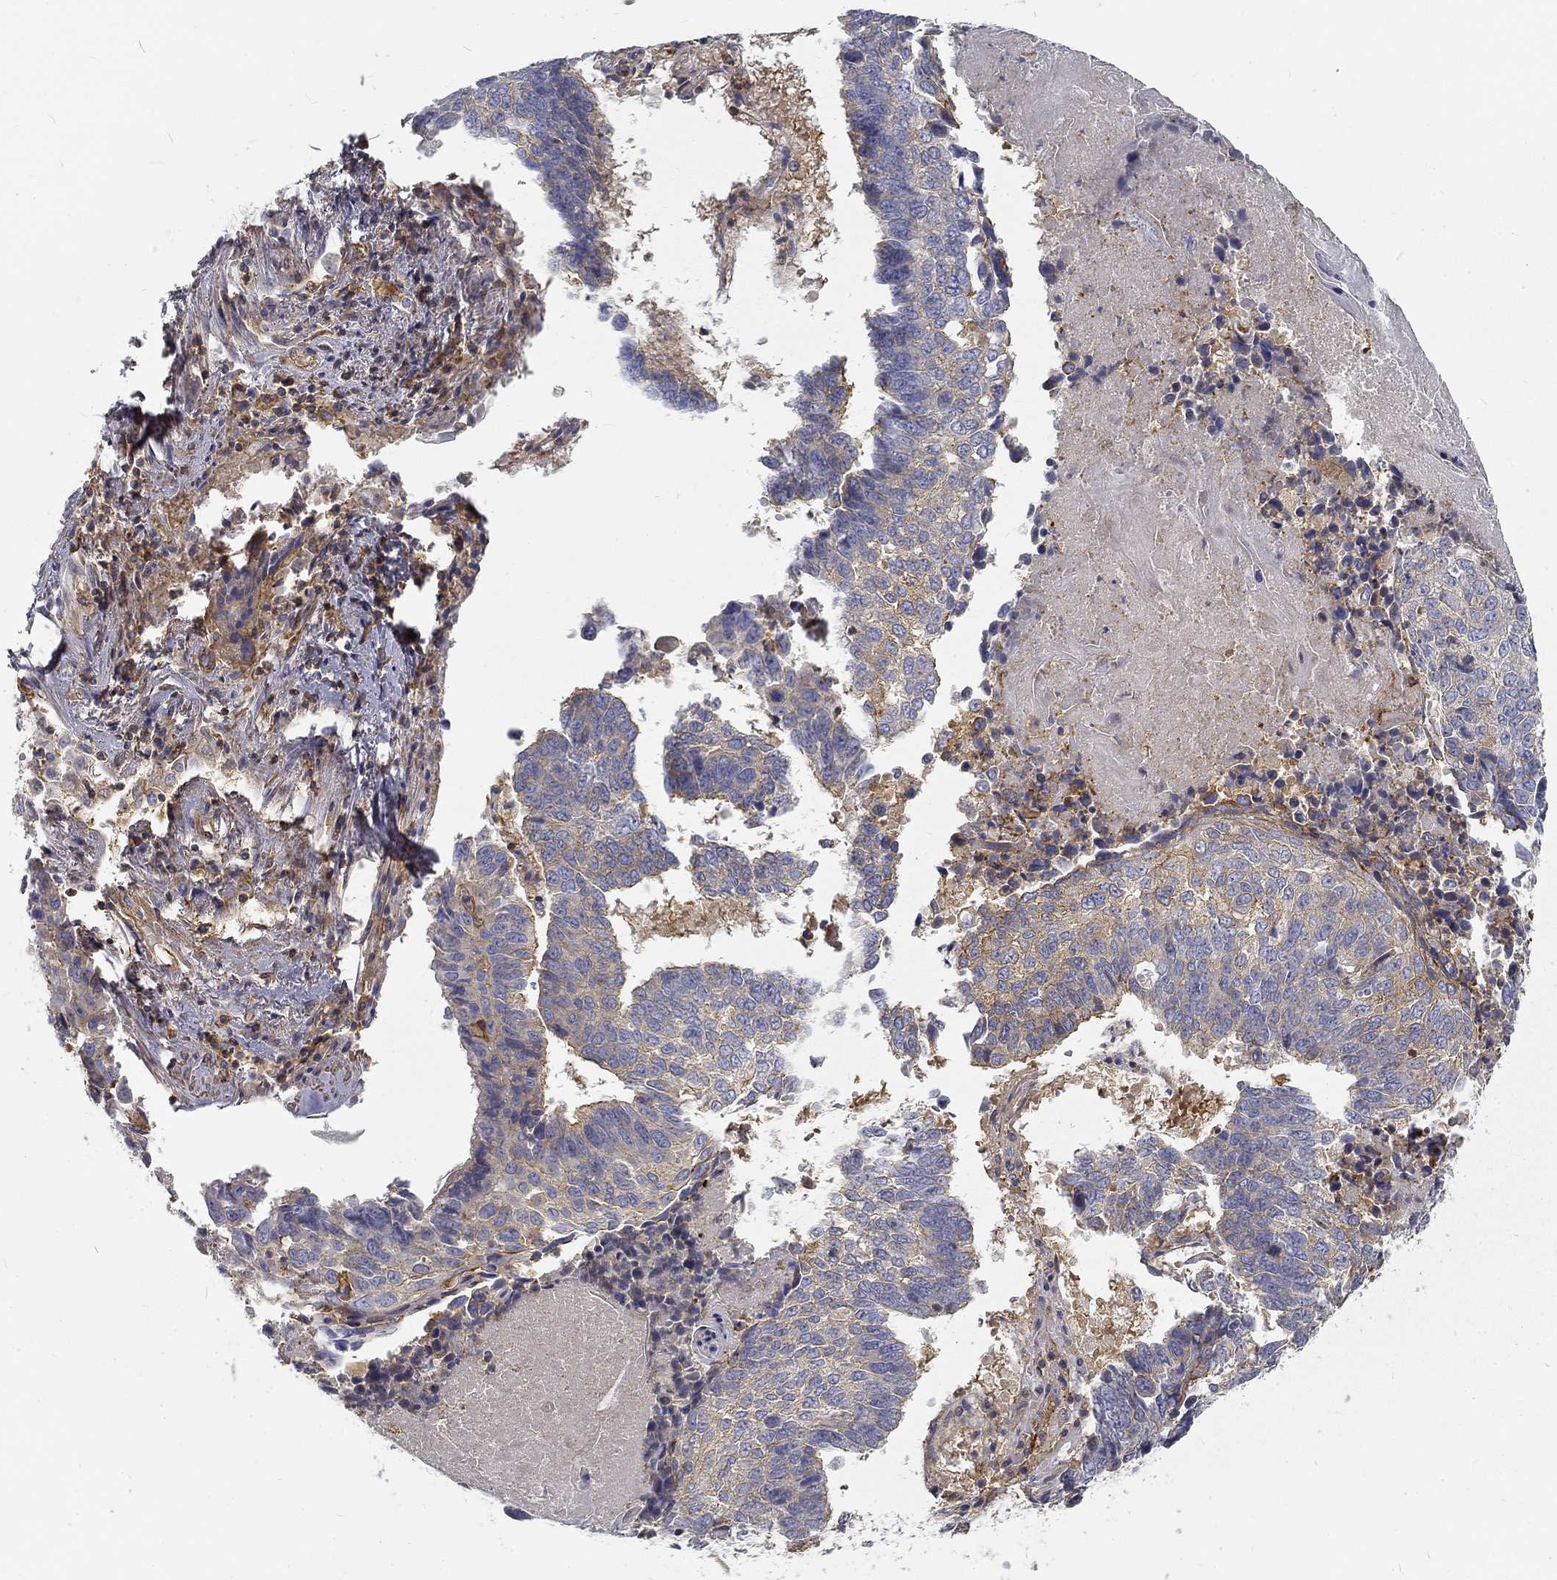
{"staining": {"intensity": "moderate", "quantity": "<25%", "location": "cytoplasmic/membranous"}, "tissue": "lung cancer", "cell_type": "Tumor cells", "image_type": "cancer", "snomed": [{"axis": "morphology", "description": "Squamous cell carcinoma, NOS"}, {"axis": "topography", "description": "Lung"}], "caption": "A brown stain highlights moderate cytoplasmic/membranous positivity of a protein in human lung cancer tumor cells.", "gene": "MTMR11", "patient": {"sex": "male", "age": 73}}